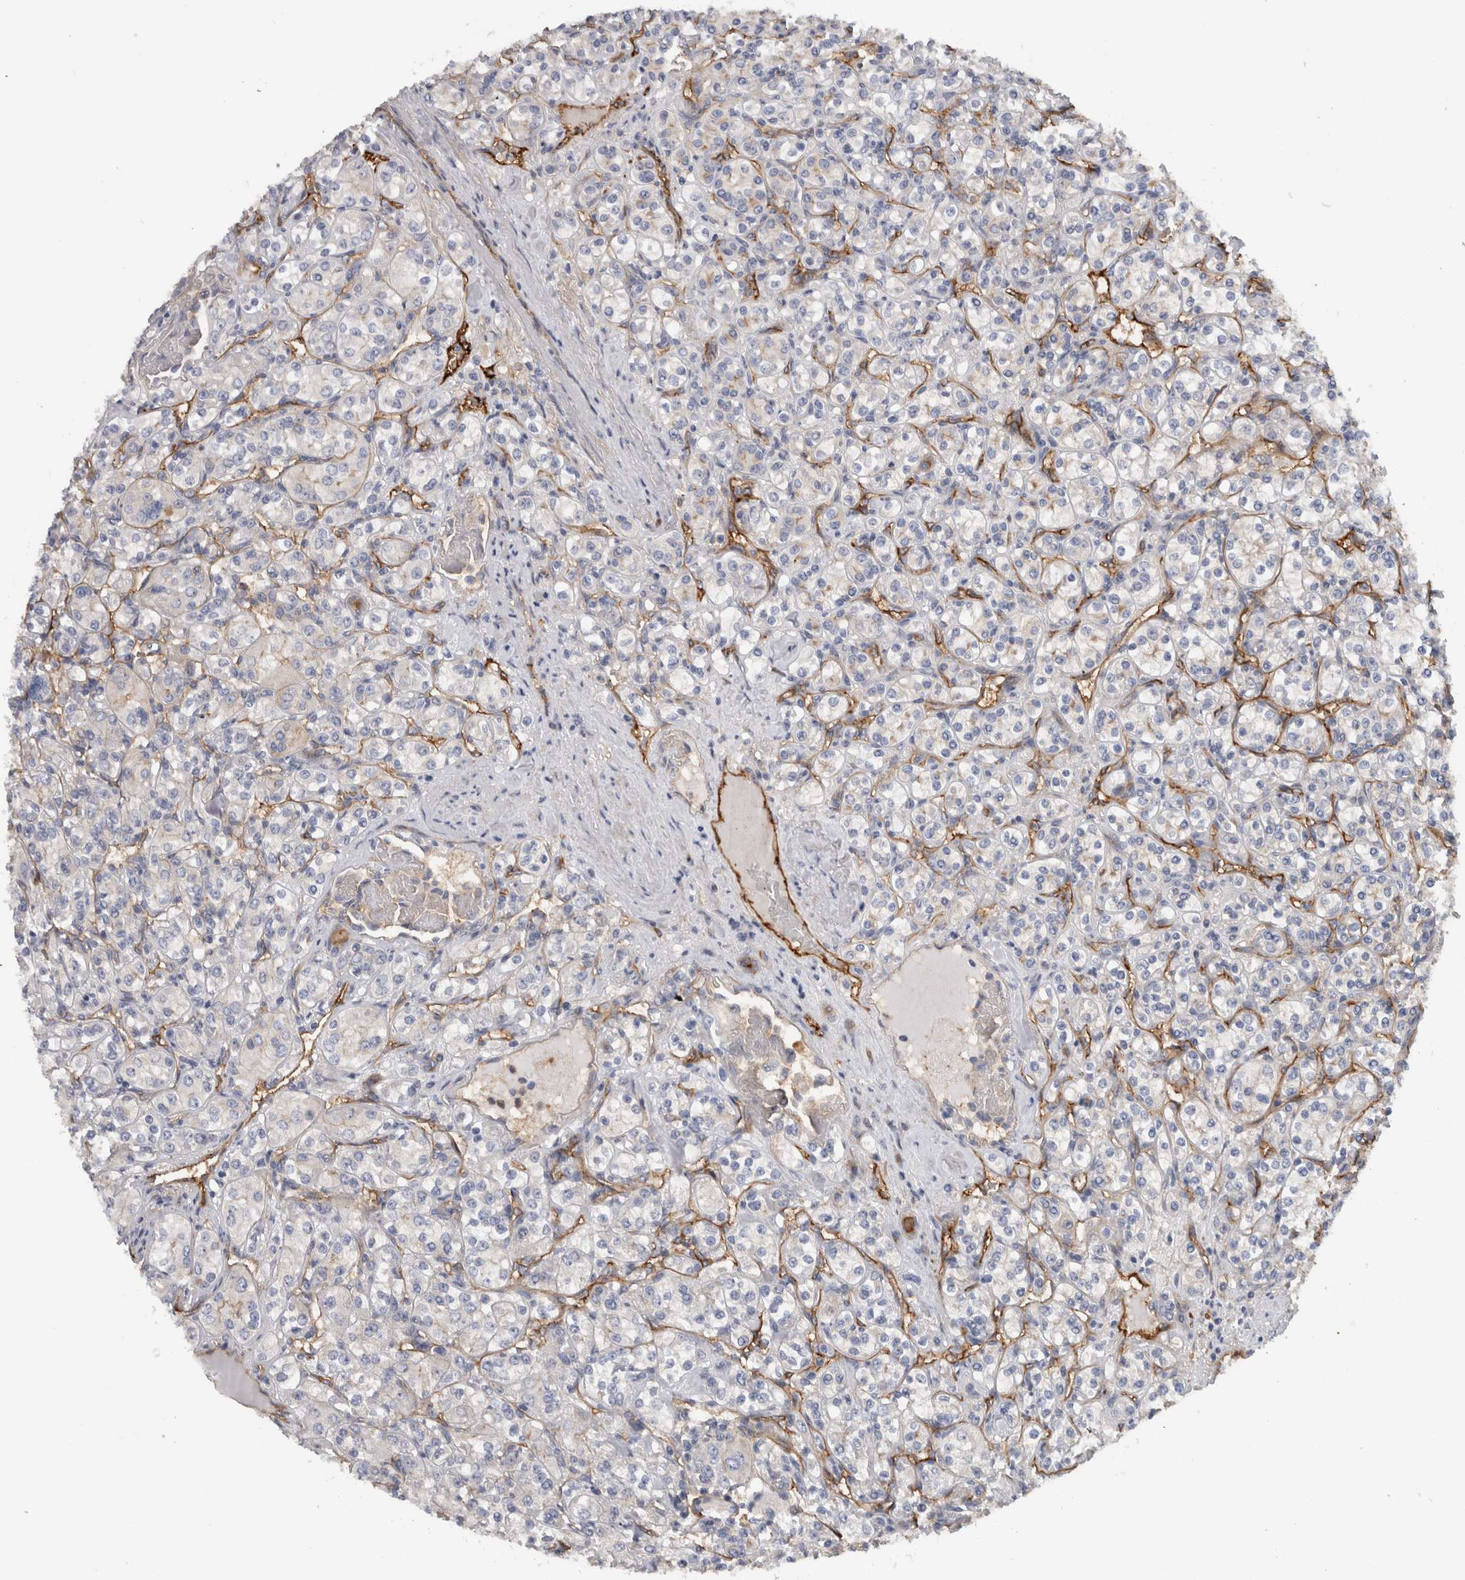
{"staining": {"intensity": "negative", "quantity": "none", "location": "none"}, "tissue": "renal cancer", "cell_type": "Tumor cells", "image_type": "cancer", "snomed": [{"axis": "morphology", "description": "Adenocarcinoma, NOS"}, {"axis": "topography", "description": "Kidney"}], "caption": "Tumor cells are negative for protein expression in human renal adenocarcinoma.", "gene": "CD59", "patient": {"sex": "male", "age": 77}}